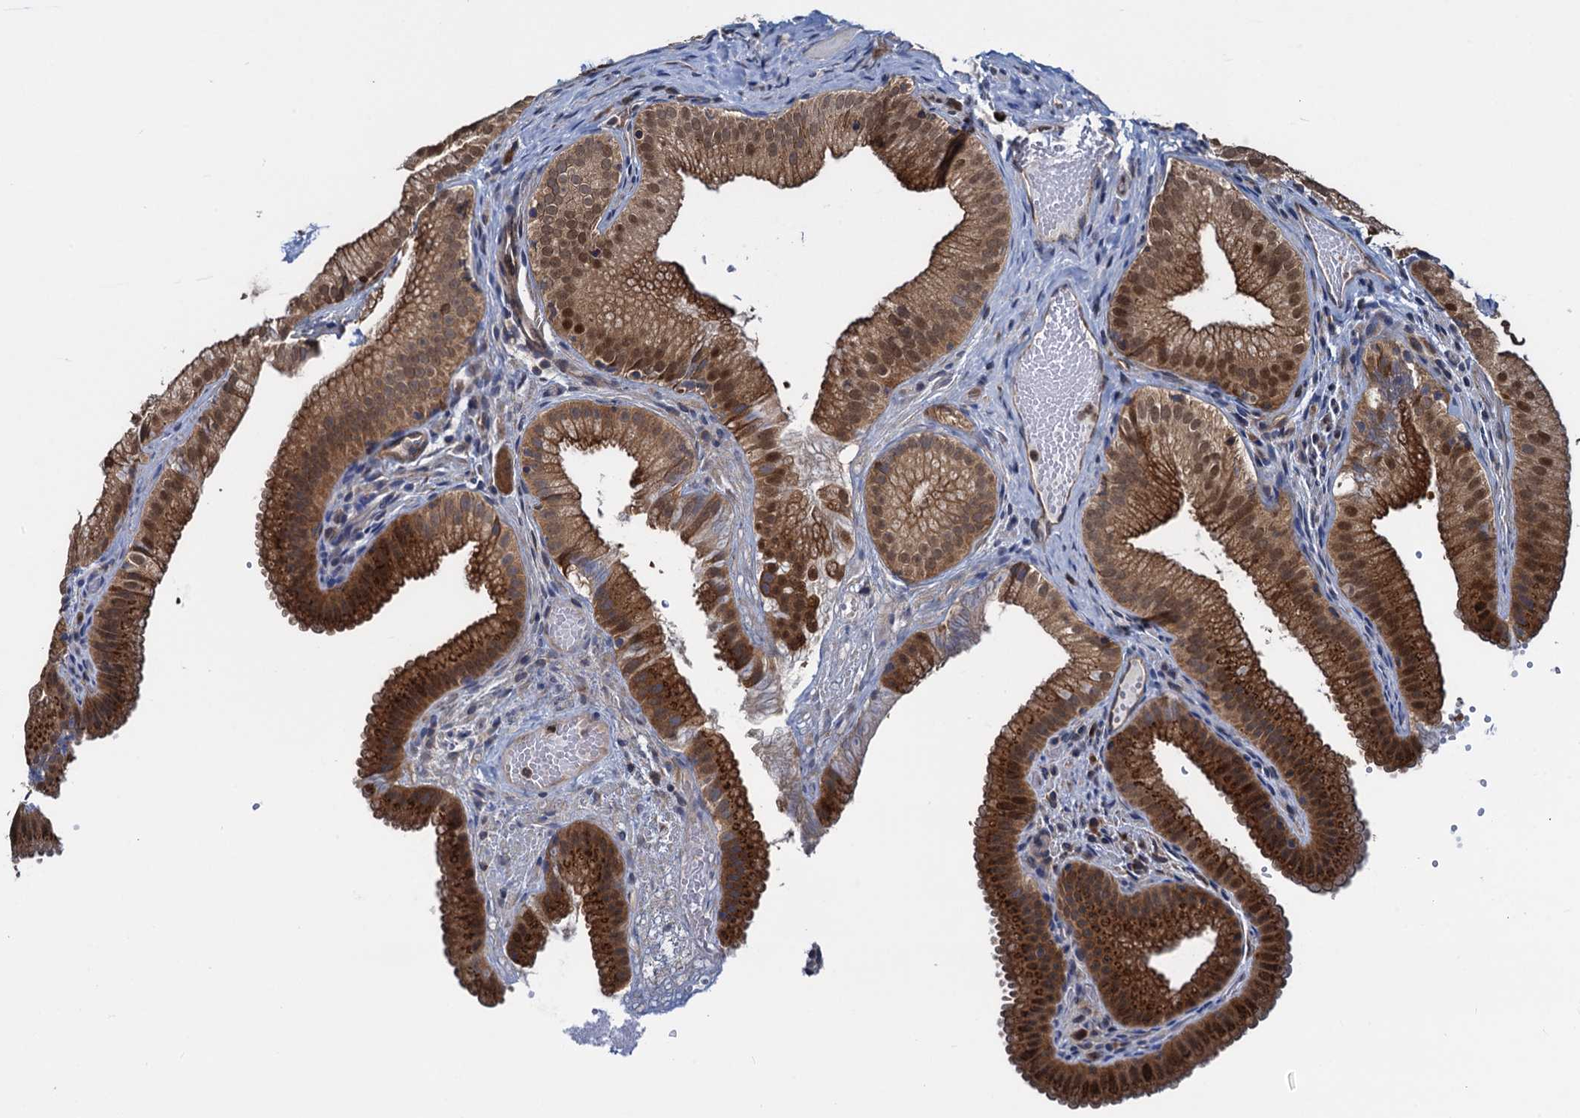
{"staining": {"intensity": "moderate", "quantity": ">75%", "location": "cytoplasmic/membranous,nuclear"}, "tissue": "gallbladder", "cell_type": "Glandular cells", "image_type": "normal", "snomed": [{"axis": "morphology", "description": "Normal tissue, NOS"}, {"axis": "topography", "description": "Gallbladder"}], "caption": "High-power microscopy captured an IHC micrograph of unremarkable gallbladder, revealing moderate cytoplasmic/membranous,nuclear staining in about >75% of glandular cells. The staining was performed using DAB (3,3'-diaminobenzidine) to visualize the protein expression in brown, while the nuclei were stained in blue with hematoxylin (Magnification: 20x).", "gene": "RNF125", "patient": {"sex": "female", "age": 30}}